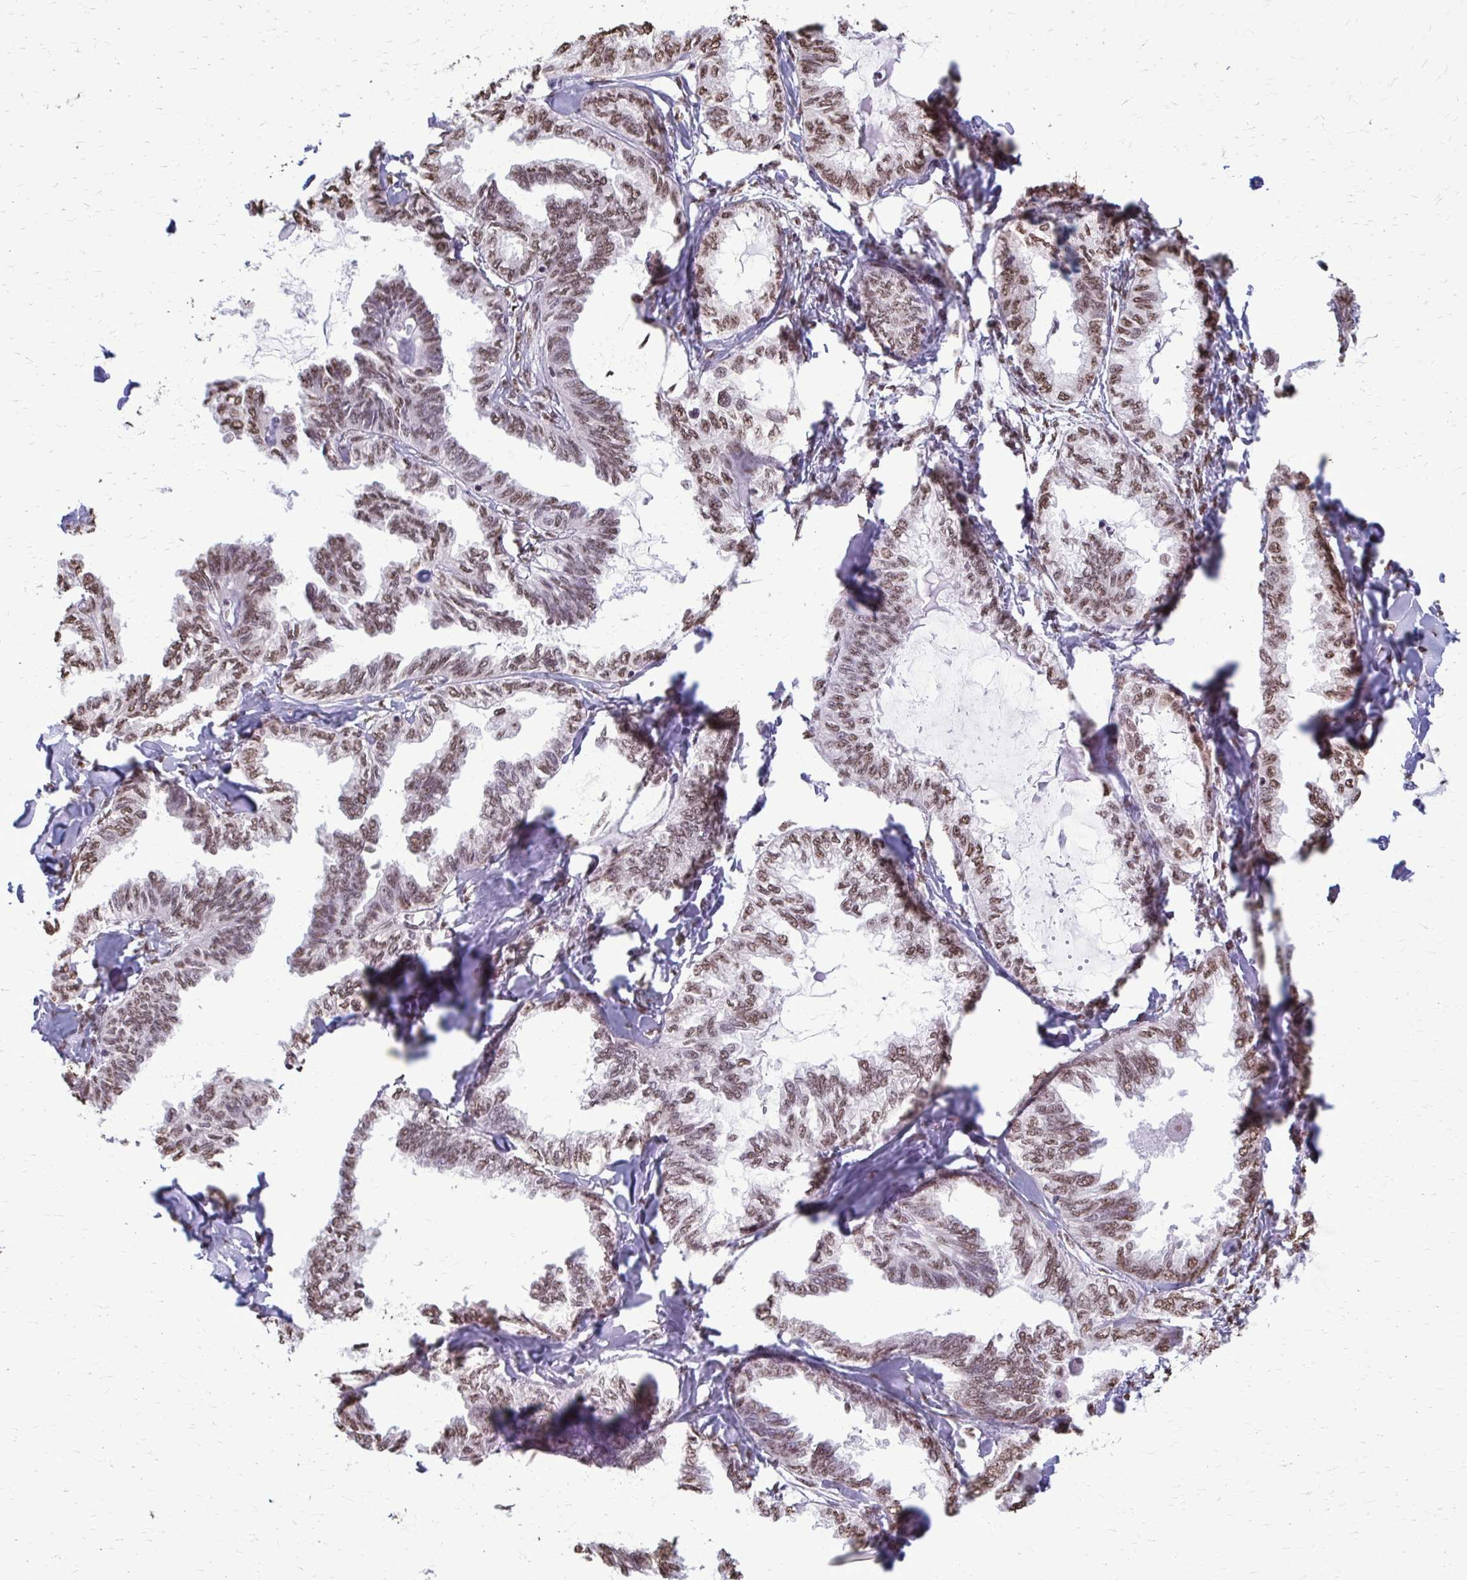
{"staining": {"intensity": "moderate", "quantity": ">75%", "location": "nuclear"}, "tissue": "ovarian cancer", "cell_type": "Tumor cells", "image_type": "cancer", "snomed": [{"axis": "morphology", "description": "Carcinoma, endometroid"}, {"axis": "topography", "description": "Ovary"}], "caption": "This is a photomicrograph of immunohistochemistry staining of ovarian endometroid carcinoma, which shows moderate expression in the nuclear of tumor cells.", "gene": "SNRPA", "patient": {"sex": "female", "age": 70}}